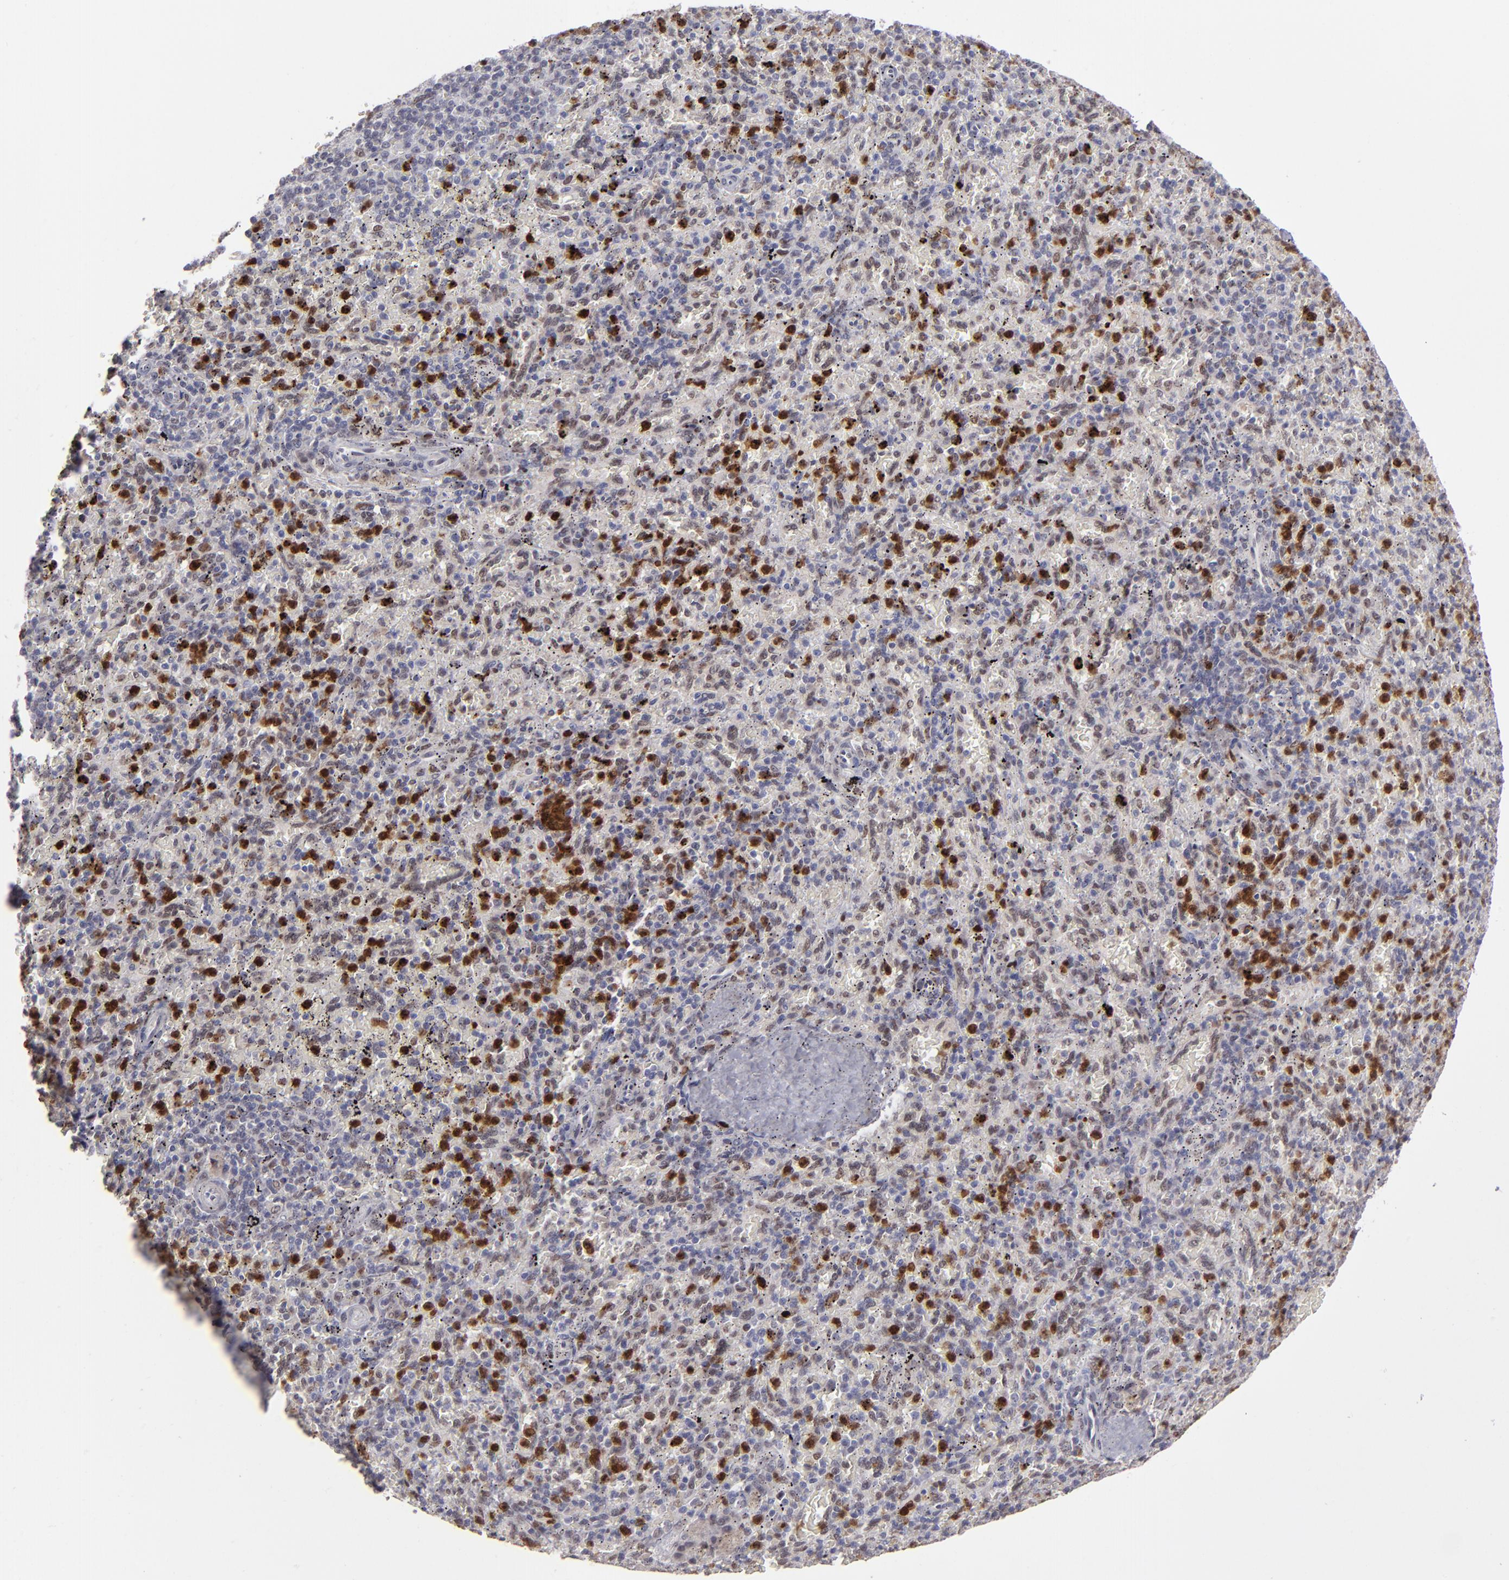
{"staining": {"intensity": "strong", "quantity": "25%-75%", "location": "nuclear"}, "tissue": "spleen", "cell_type": "Cells in red pulp", "image_type": "normal", "snomed": [{"axis": "morphology", "description": "Normal tissue, NOS"}, {"axis": "topography", "description": "Spleen"}], "caption": "Spleen stained for a protein (brown) shows strong nuclear positive positivity in approximately 25%-75% of cells in red pulp.", "gene": "RREB1", "patient": {"sex": "female", "age": 43}}